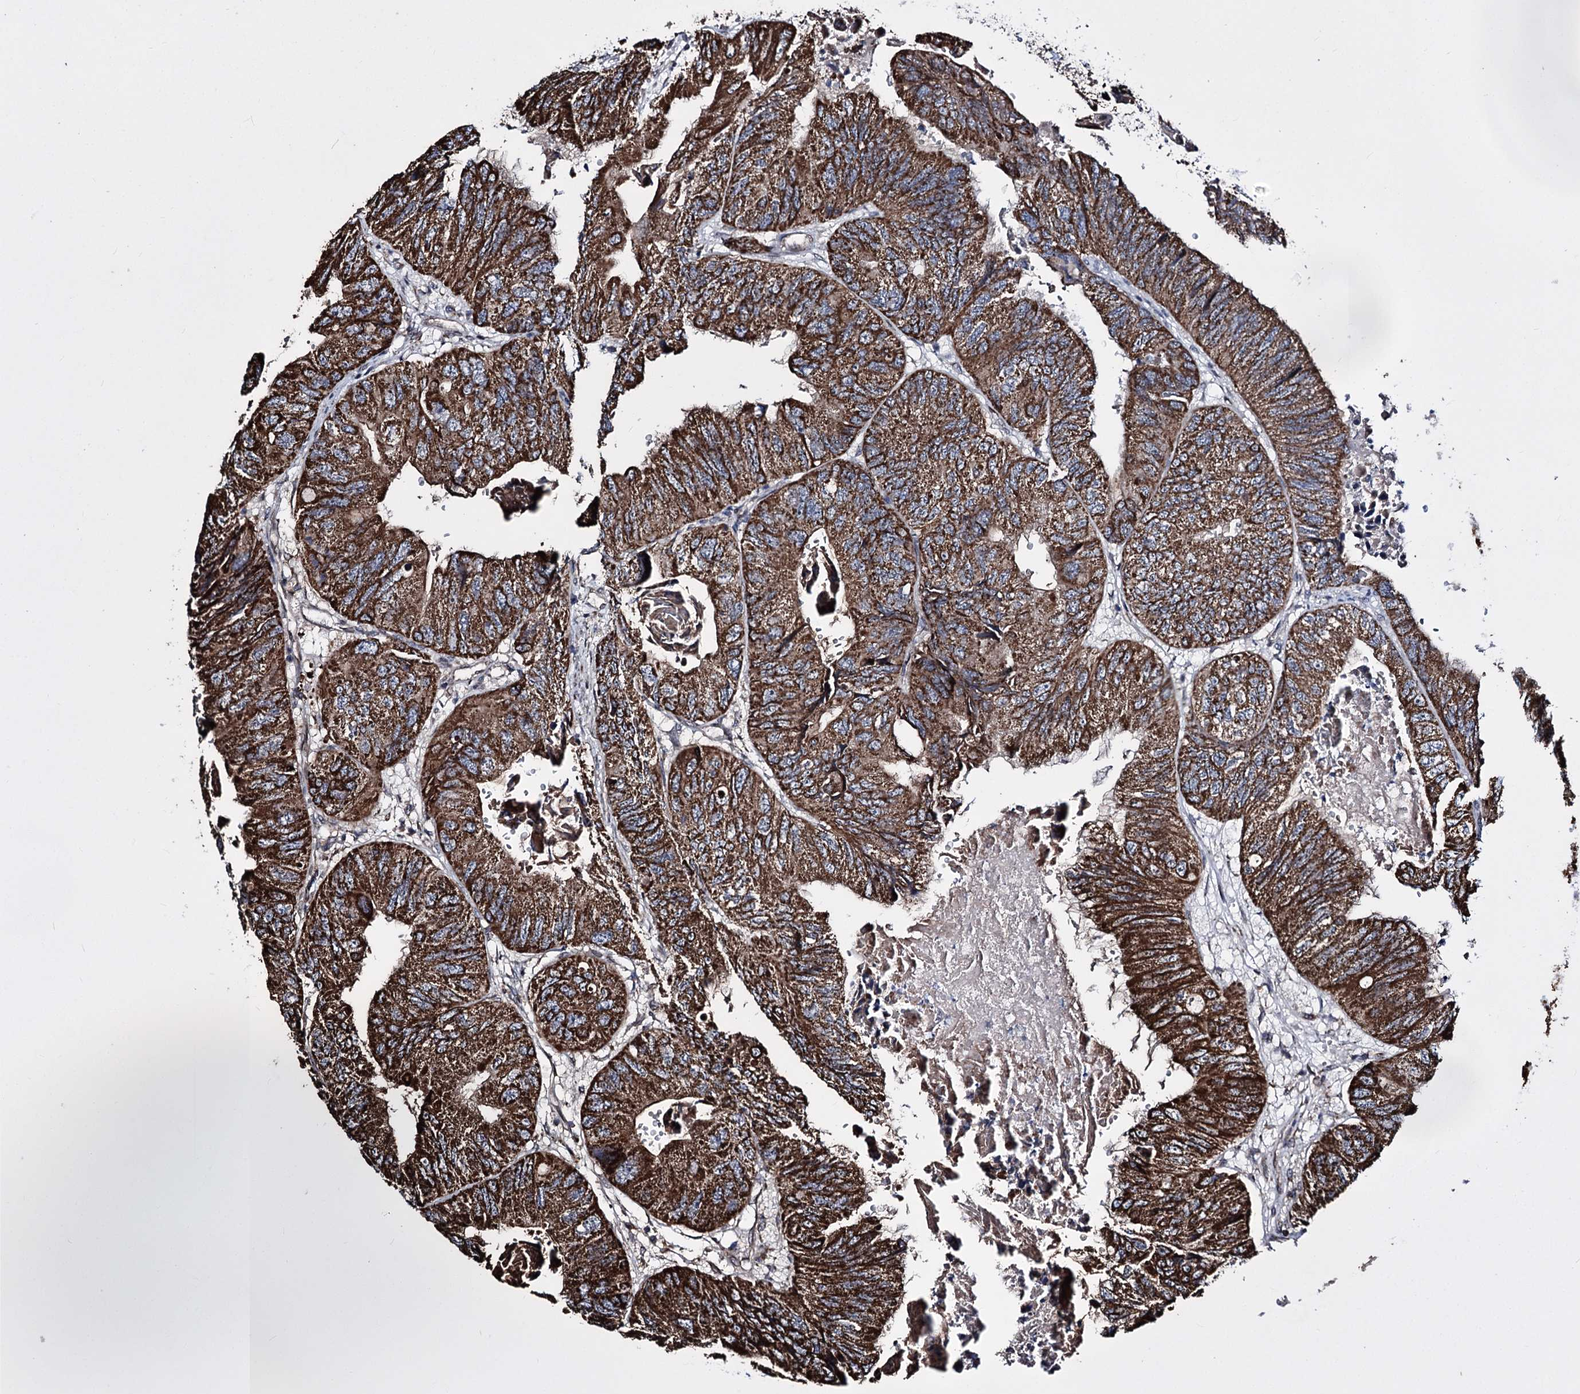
{"staining": {"intensity": "strong", "quantity": ">75%", "location": "cytoplasmic/membranous"}, "tissue": "colorectal cancer", "cell_type": "Tumor cells", "image_type": "cancer", "snomed": [{"axis": "morphology", "description": "Adenocarcinoma, NOS"}, {"axis": "topography", "description": "Rectum"}], "caption": "High-magnification brightfield microscopy of colorectal adenocarcinoma stained with DAB (3,3'-diaminobenzidine) (brown) and counterstained with hematoxylin (blue). tumor cells exhibit strong cytoplasmic/membranous expression is appreciated in approximately>75% of cells.", "gene": "CREB3L4", "patient": {"sex": "male", "age": 63}}